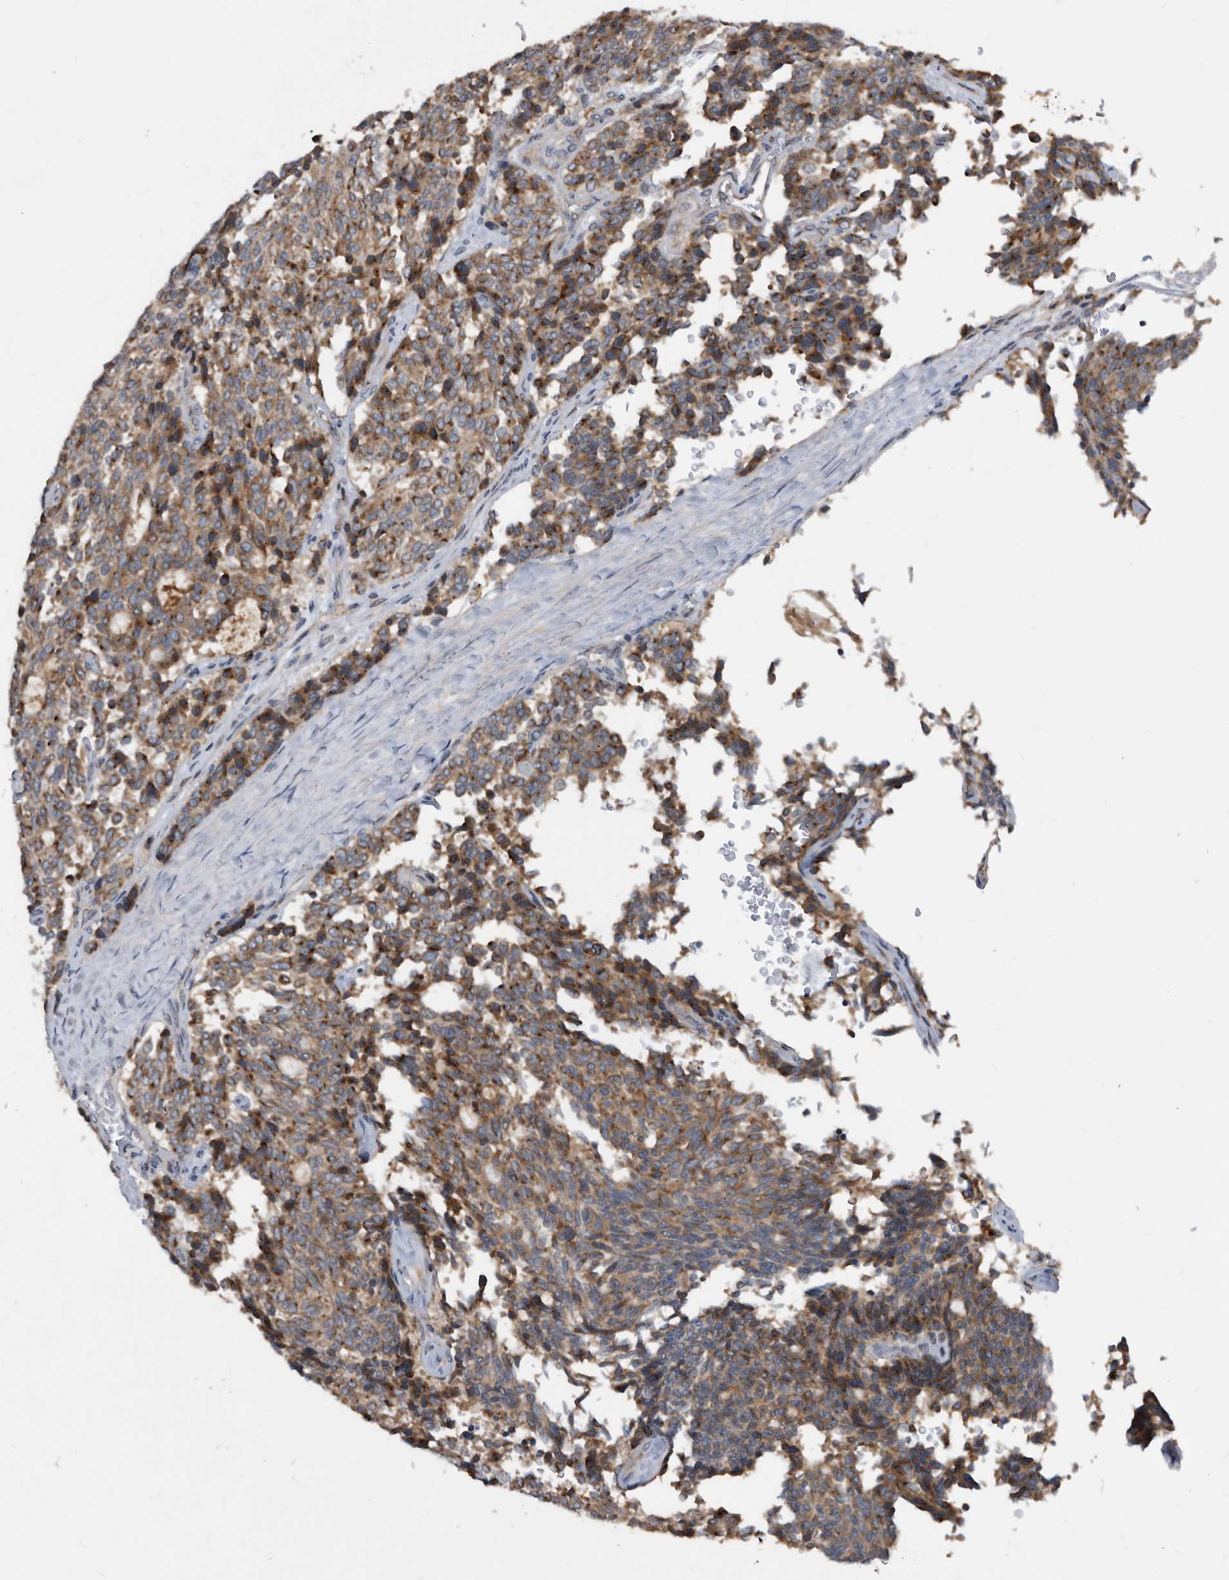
{"staining": {"intensity": "moderate", "quantity": ">75%", "location": "cytoplasmic/membranous"}, "tissue": "carcinoid", "cell_type": "Tumor cells", "image_type": "cancer", "snomed": [{"axis": "morphology", "description": "Carcinoid, malignant, NOS"}, {"axis": "topography", "description": "Pancreas"}], "caption": "The photomicrograph displays a brown stain indicating the presence of a protein in the cytoplasmic/membranous of tumor cells in malignant carcinoid. (IHC, brightfield microscopy, high magnification).", "gene": "PI15", "patient": {"sex": "female", "age": 54}}